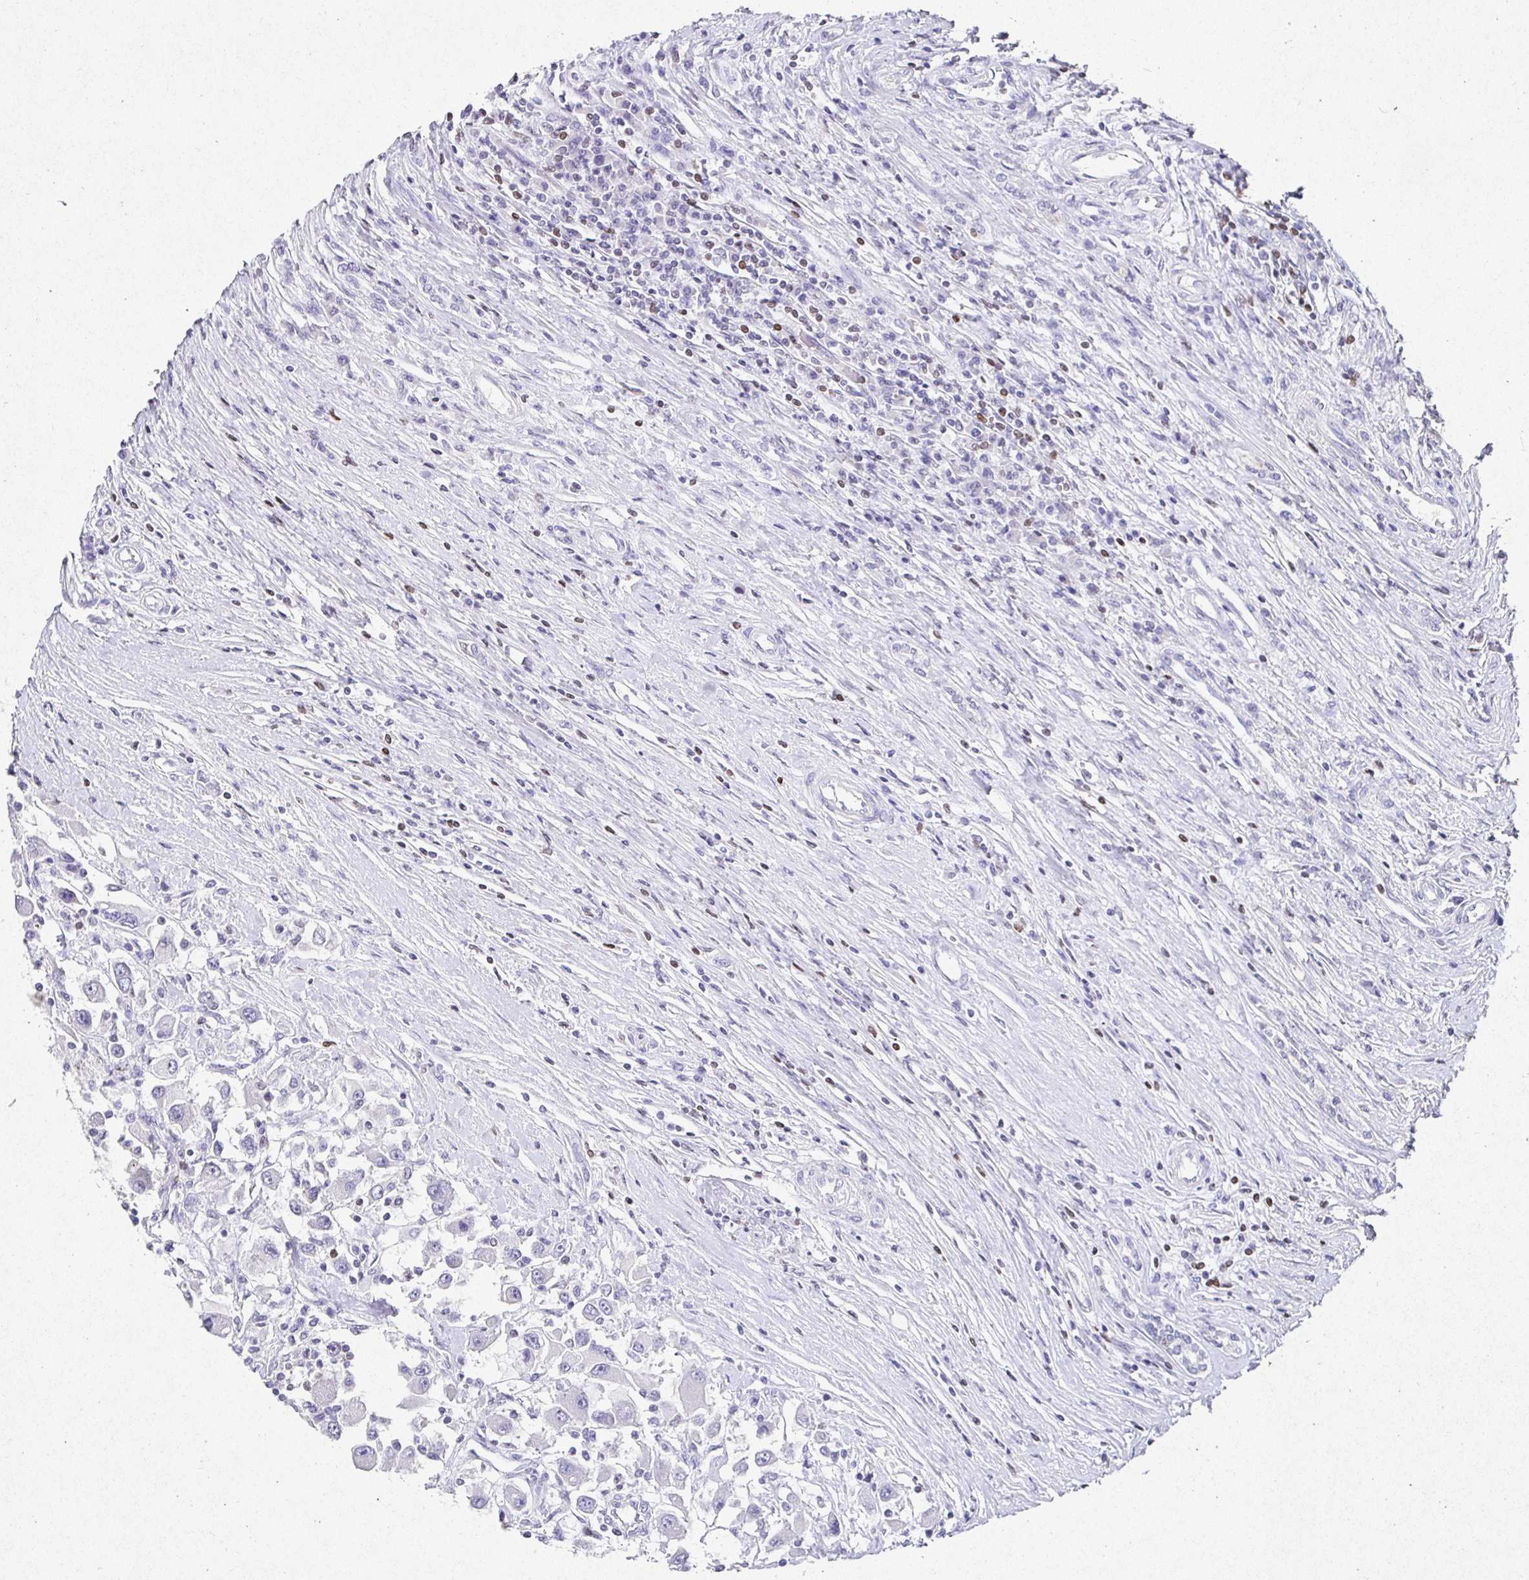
{"staining": {"intensity": "negative", "quantity": "none", "location": "none"}, "tissue": "renal cancer", "cell_type": "Tumor cells", "image_type": "cancer", "snomed": [{"axis": "morphology", "description": "Adenocarcinoma, NOS"}, {"axis": "topography", "description": "Kidney"}], "caption": "Immunohistochemical staining of renal adenocarcinoma exhibits no significant staining in tumor cells.", "gene": "SATB1", "patient": {"sex": "female", "age": 67}}